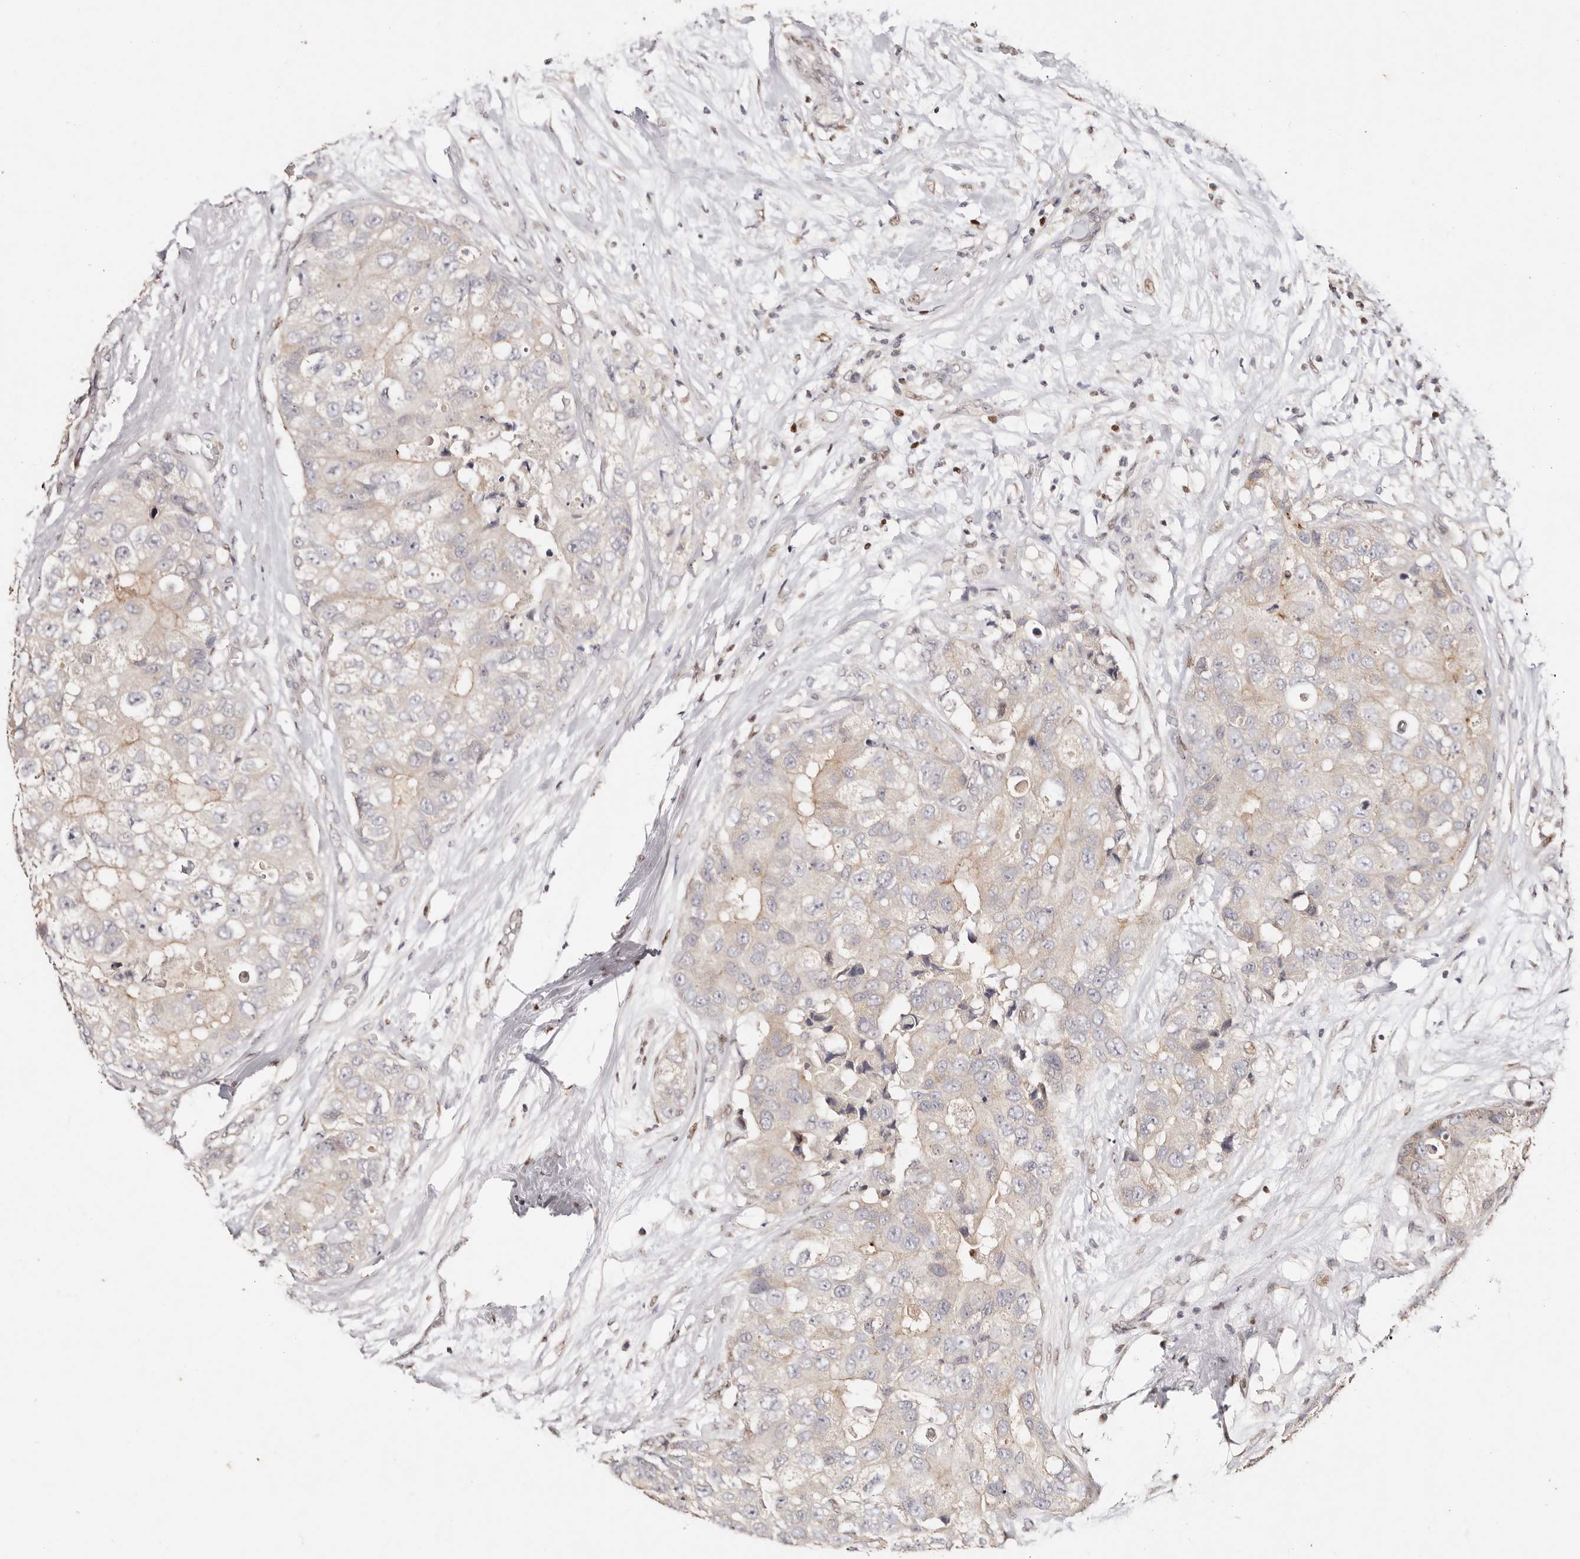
{"staining": {"intensity": "weak", "quantity": "<25%", "location": "cytoplasmic/membranous"}, "tissue": "breast cancer", "cell_type": "Tumor cells", "image_type": "cancer", "snomed": [{"axis": "morphology", "description": "Duct carcinoma"}, {"axis": "topography", "description": "Breast"}], "caption": "IHC micrograph of human breast cancer stained for a protein (brown), which demonstrates no staining in tumor cells. (Immunohistochemistry (ihc), brightfield microscopy, high magnification).", "gene": "IQGAP3", "patient": {"sex": "female", "age": 62}}